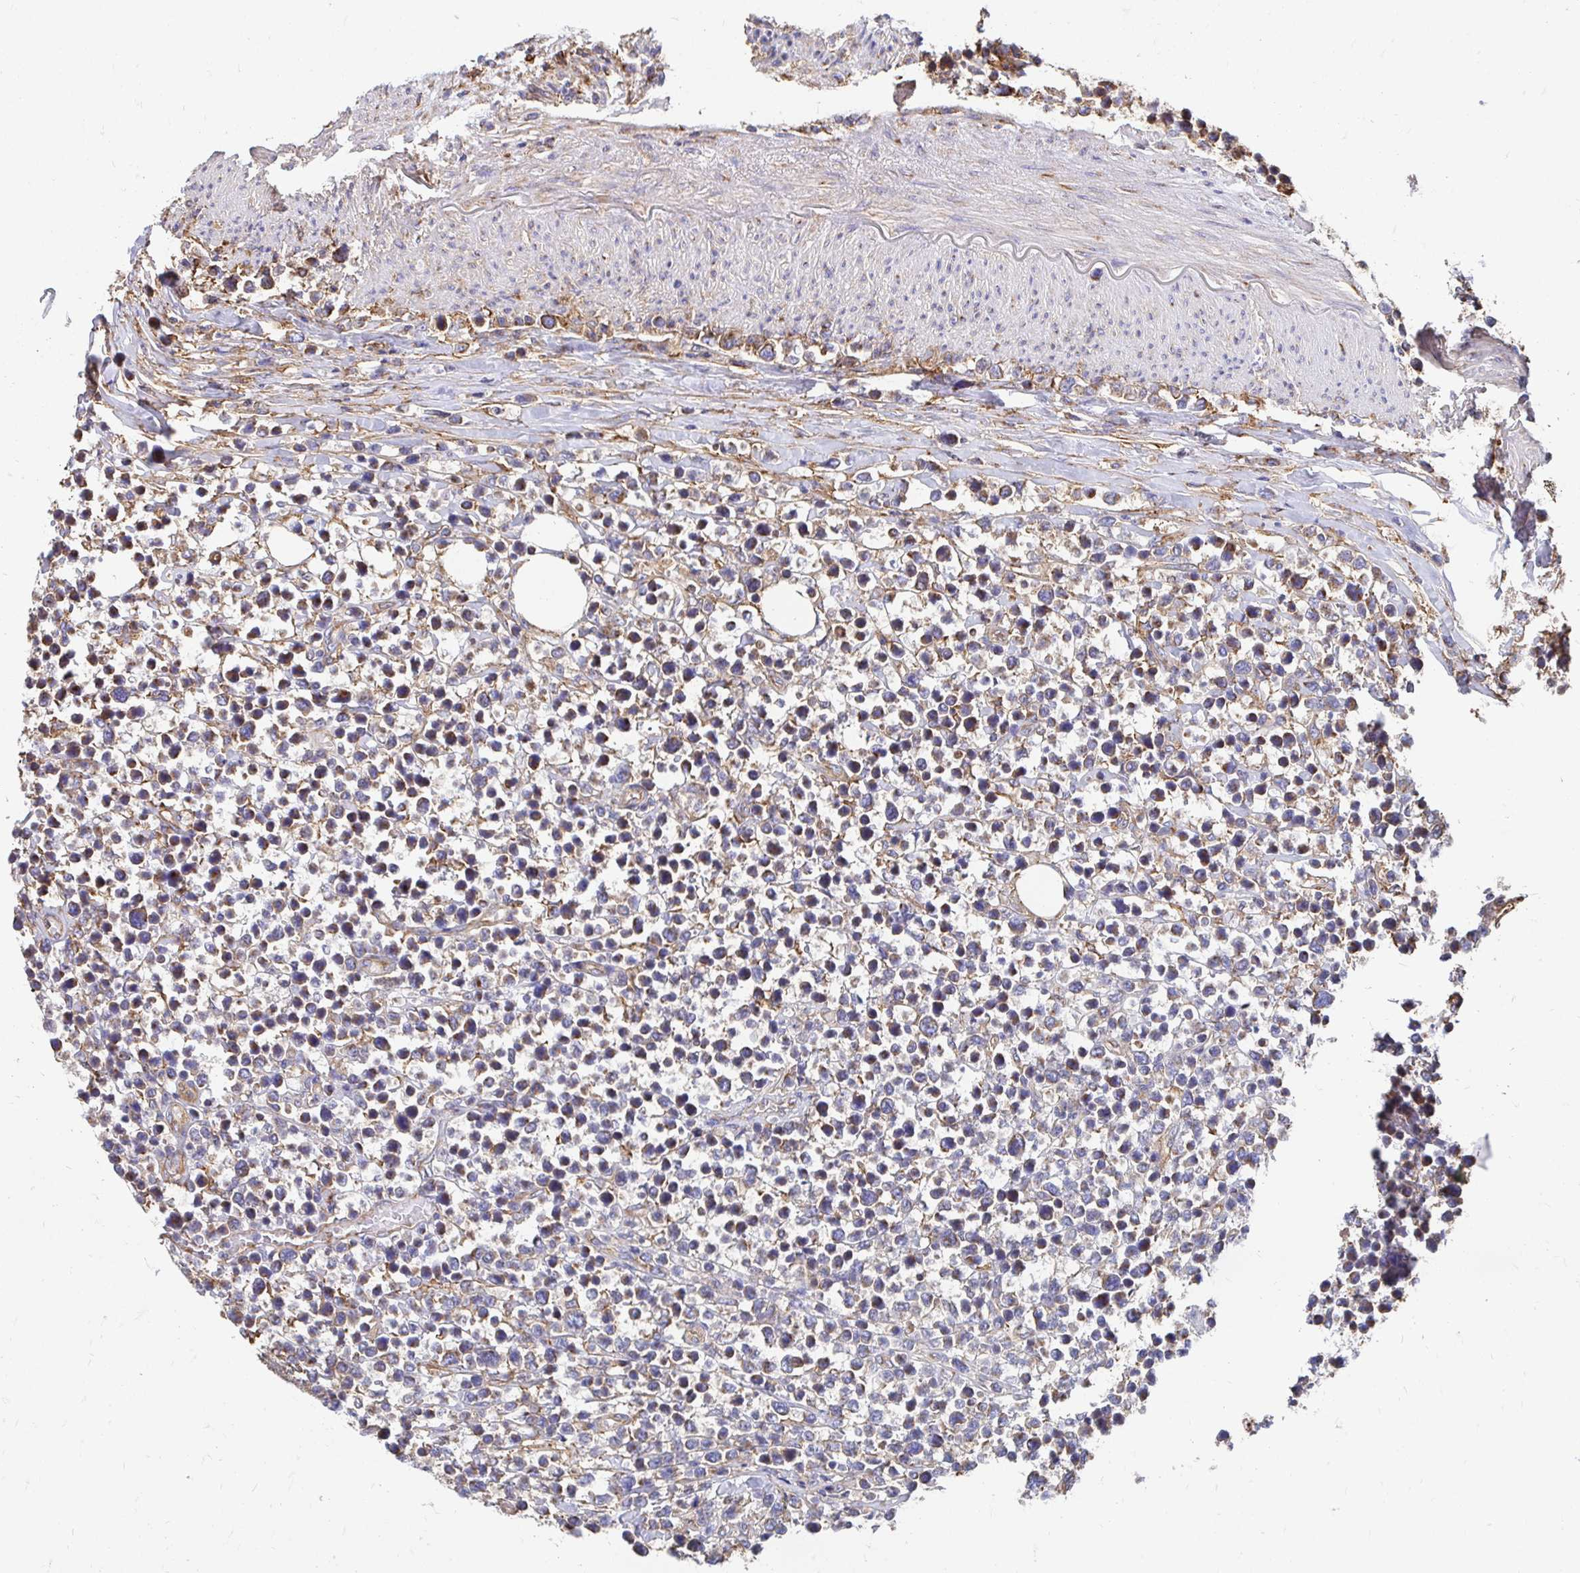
{"staining": {"intensity": "weak", "quantity": "25%-75%", "location": "cytoplasmic/membranous"}, "tissue": "lymphoma", "cell_type": "Tumor cells", "image_type": "cancer", "snomed": [{"axis": "morphology", "description": "Malignant lymphoma, non-Hodgkin's type, High grade"}, {"axis": "topography", "description": "Soft tissue"}], "caption": "Tumor cells display weak cytoplasmic/membranous expression in approximately 25%-75% of cells in malignant lymphoma, non-Hodgkin's type (high-grade).", "gene": "CLTC", "patient": {"sex": "female", "age": 56}}